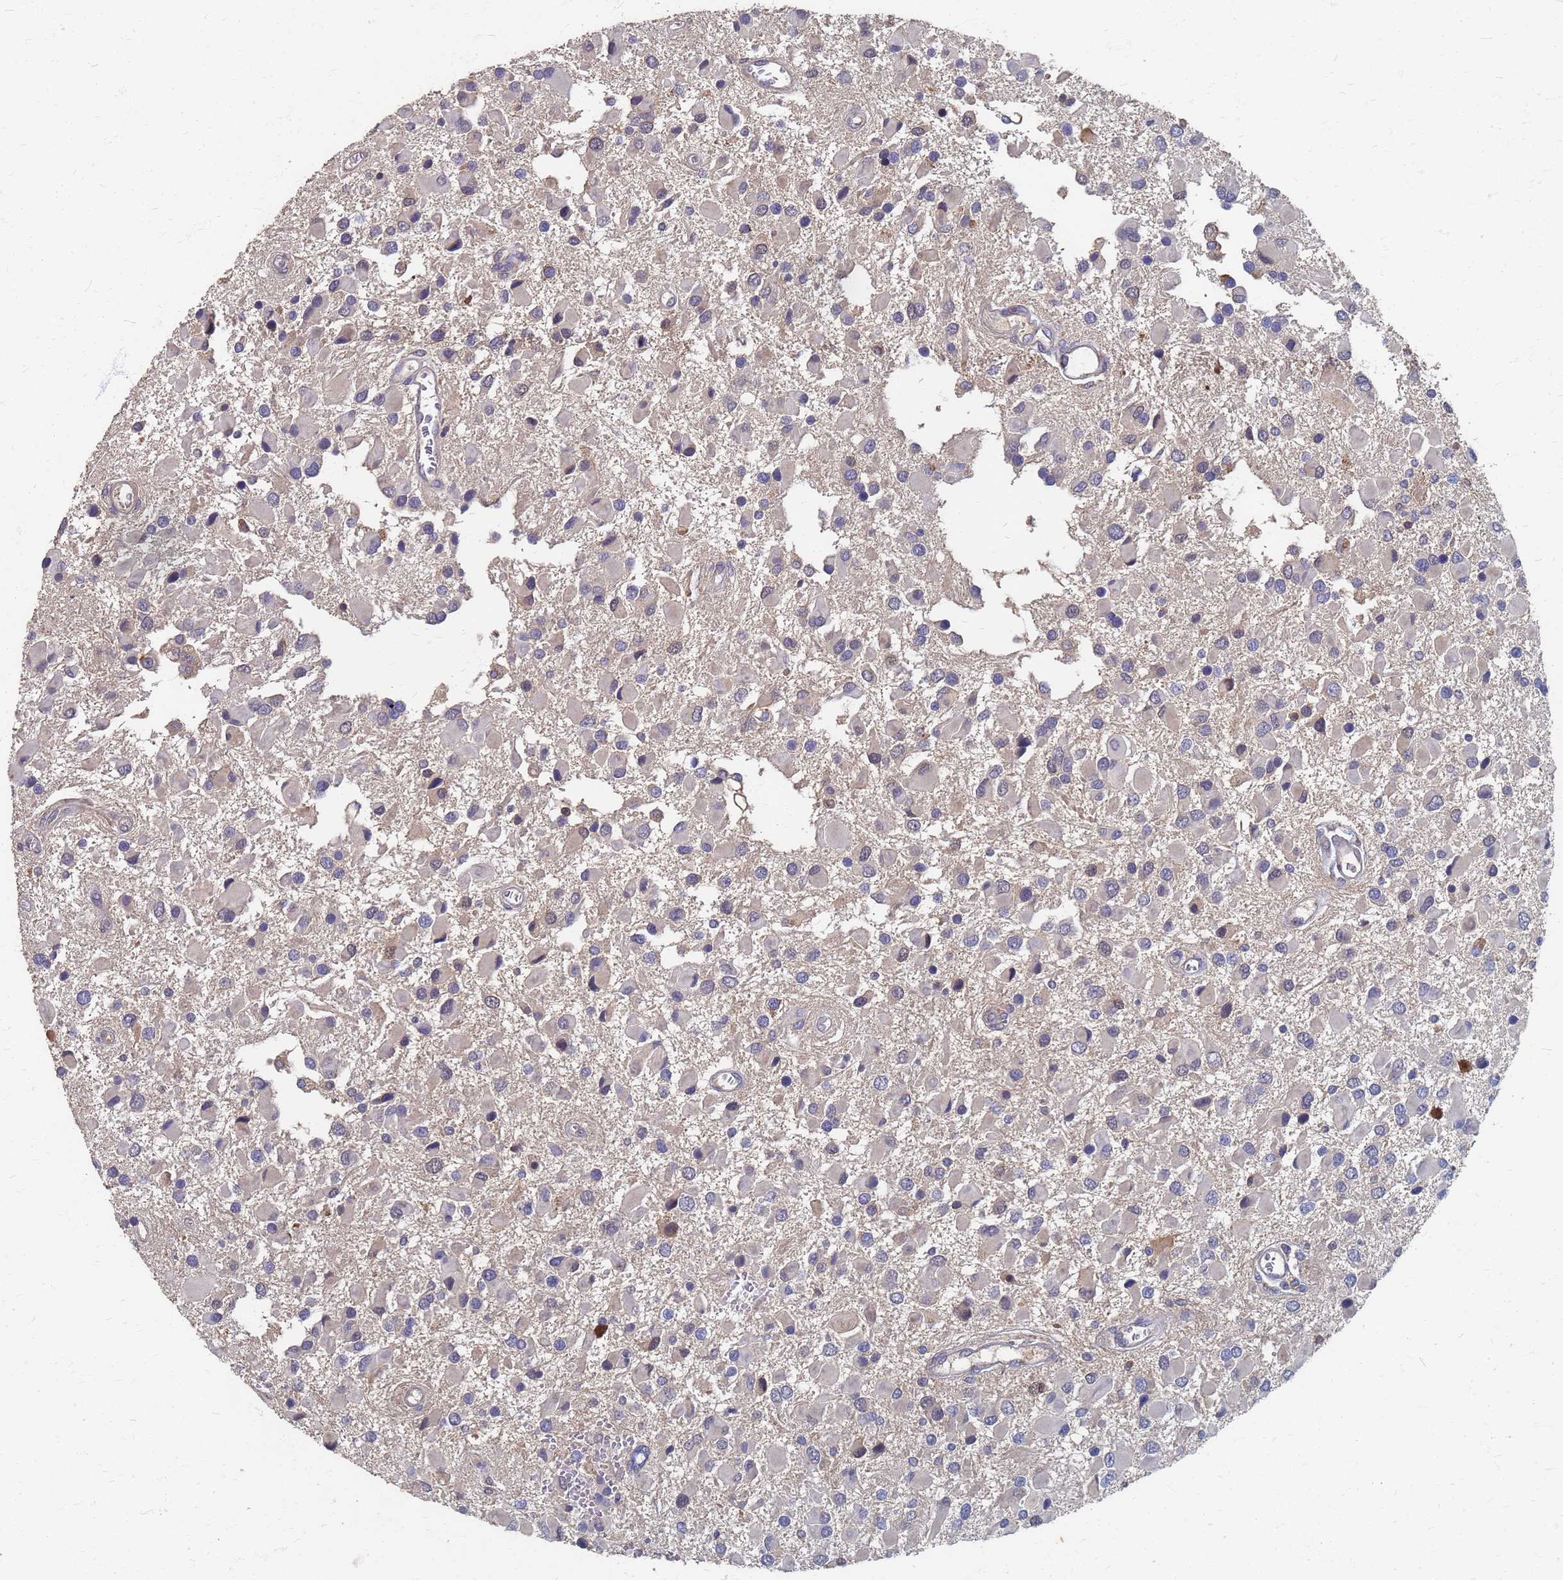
{"staining": {"intensity": "negative", "quantity": "none", "location": "none"}, "tissue": "glioma", "cell_type": "Tumor cells", "image_type": "cancer", "snomed": [{"axis": "morphology", "description": "Glioma, malignant, High grade"}, {"axis": "topography", "description": "Brain"}], "caption": "The micrograph shows no significant expression in tumor cells of glioma.", "gene": "KRCC1", "patient": {"sex": "male", "age": 53}}